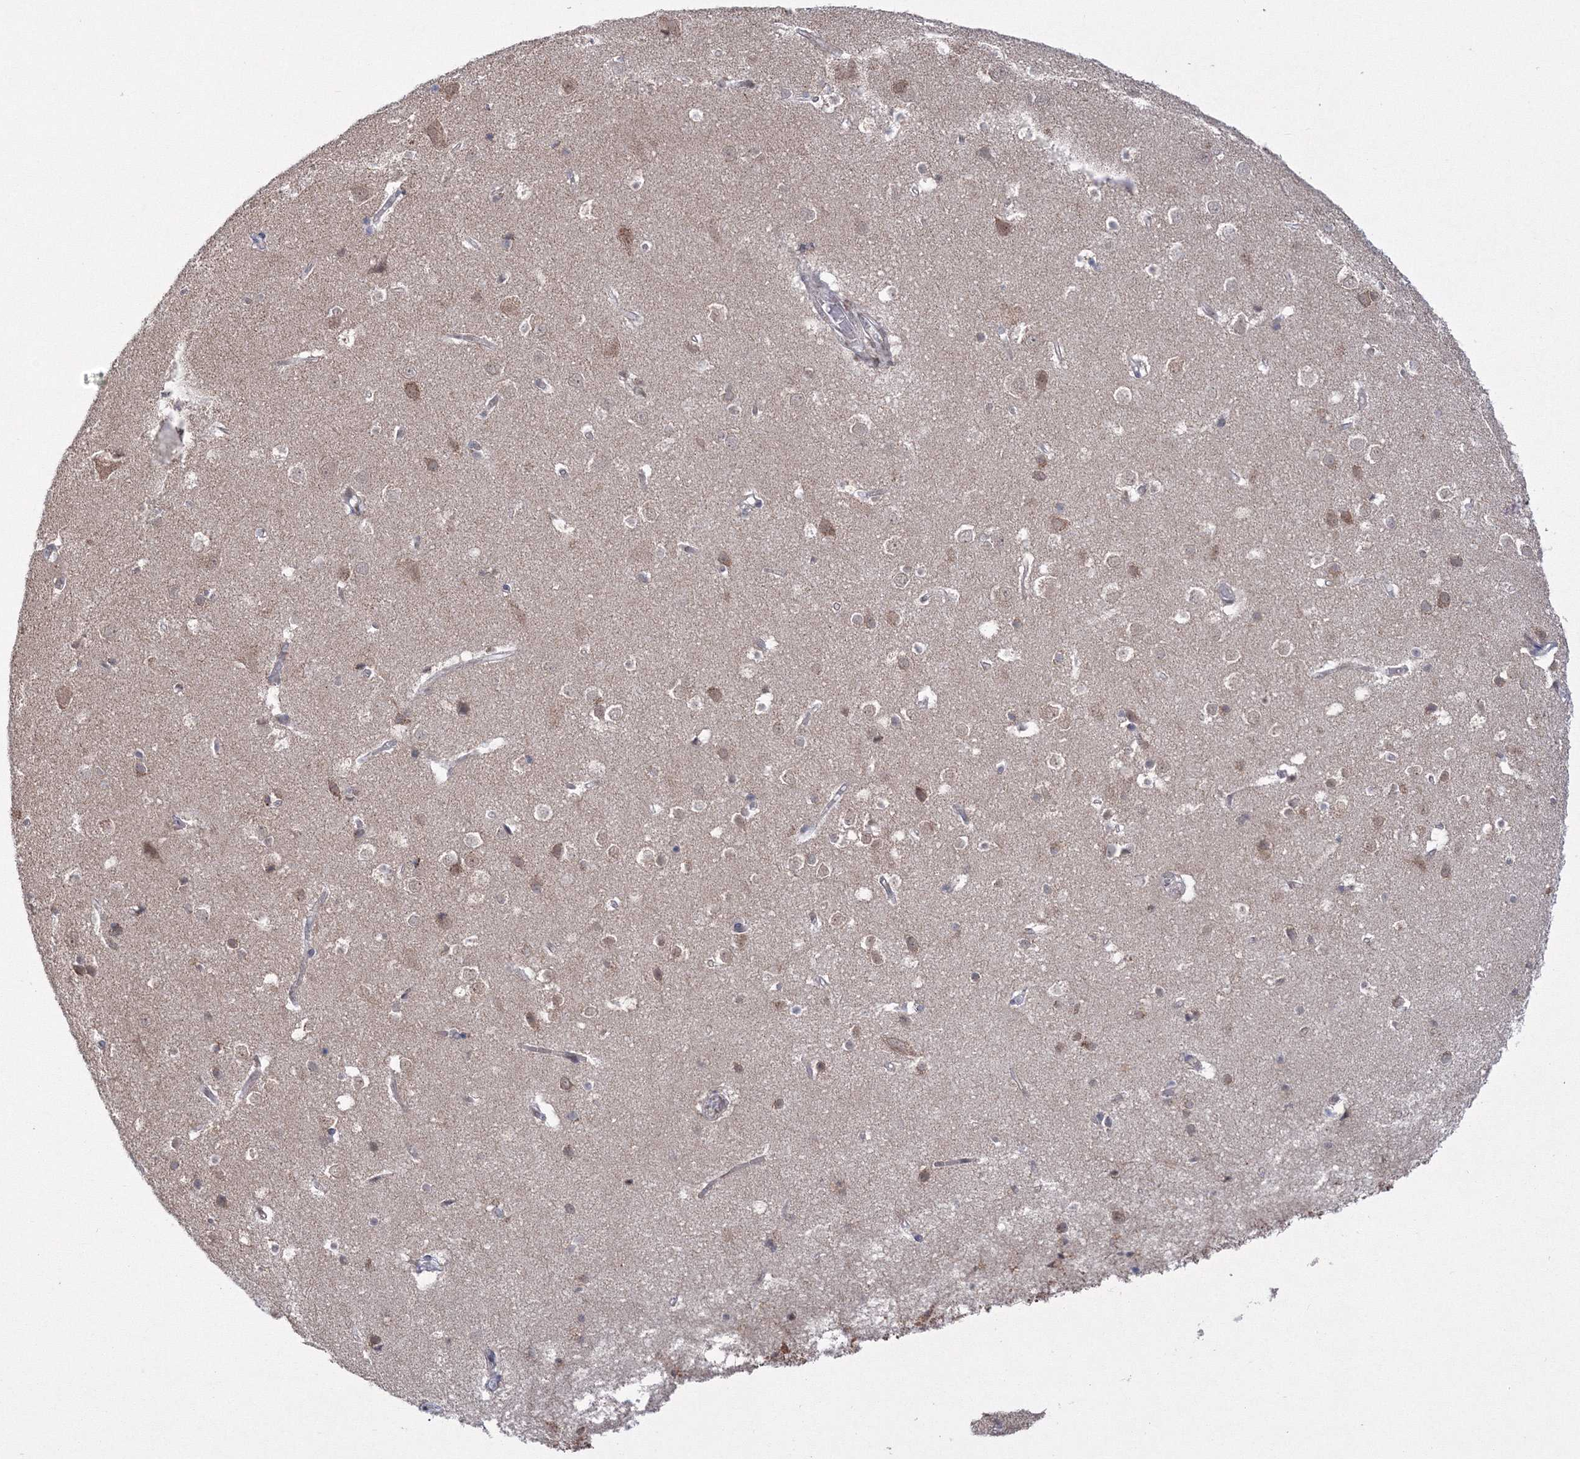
{"staining": {"intensity": "negative", "quantity": "none", "location": "none"}, "tissue": "cerebral cortex", "cell_type": "Endothelial cells", "image_type": "normal", "snomed": [{"axis": "morphology", "description": "Normal tissue, NOS"}, {"axis": "topography", "description": "Cerebral cortex"}], "caption": "IHC of benign cerebral cortex shows no staining in endothelial cells.", "gene": "GRSF1", "patient": {"sex": "male", "age": 54}}